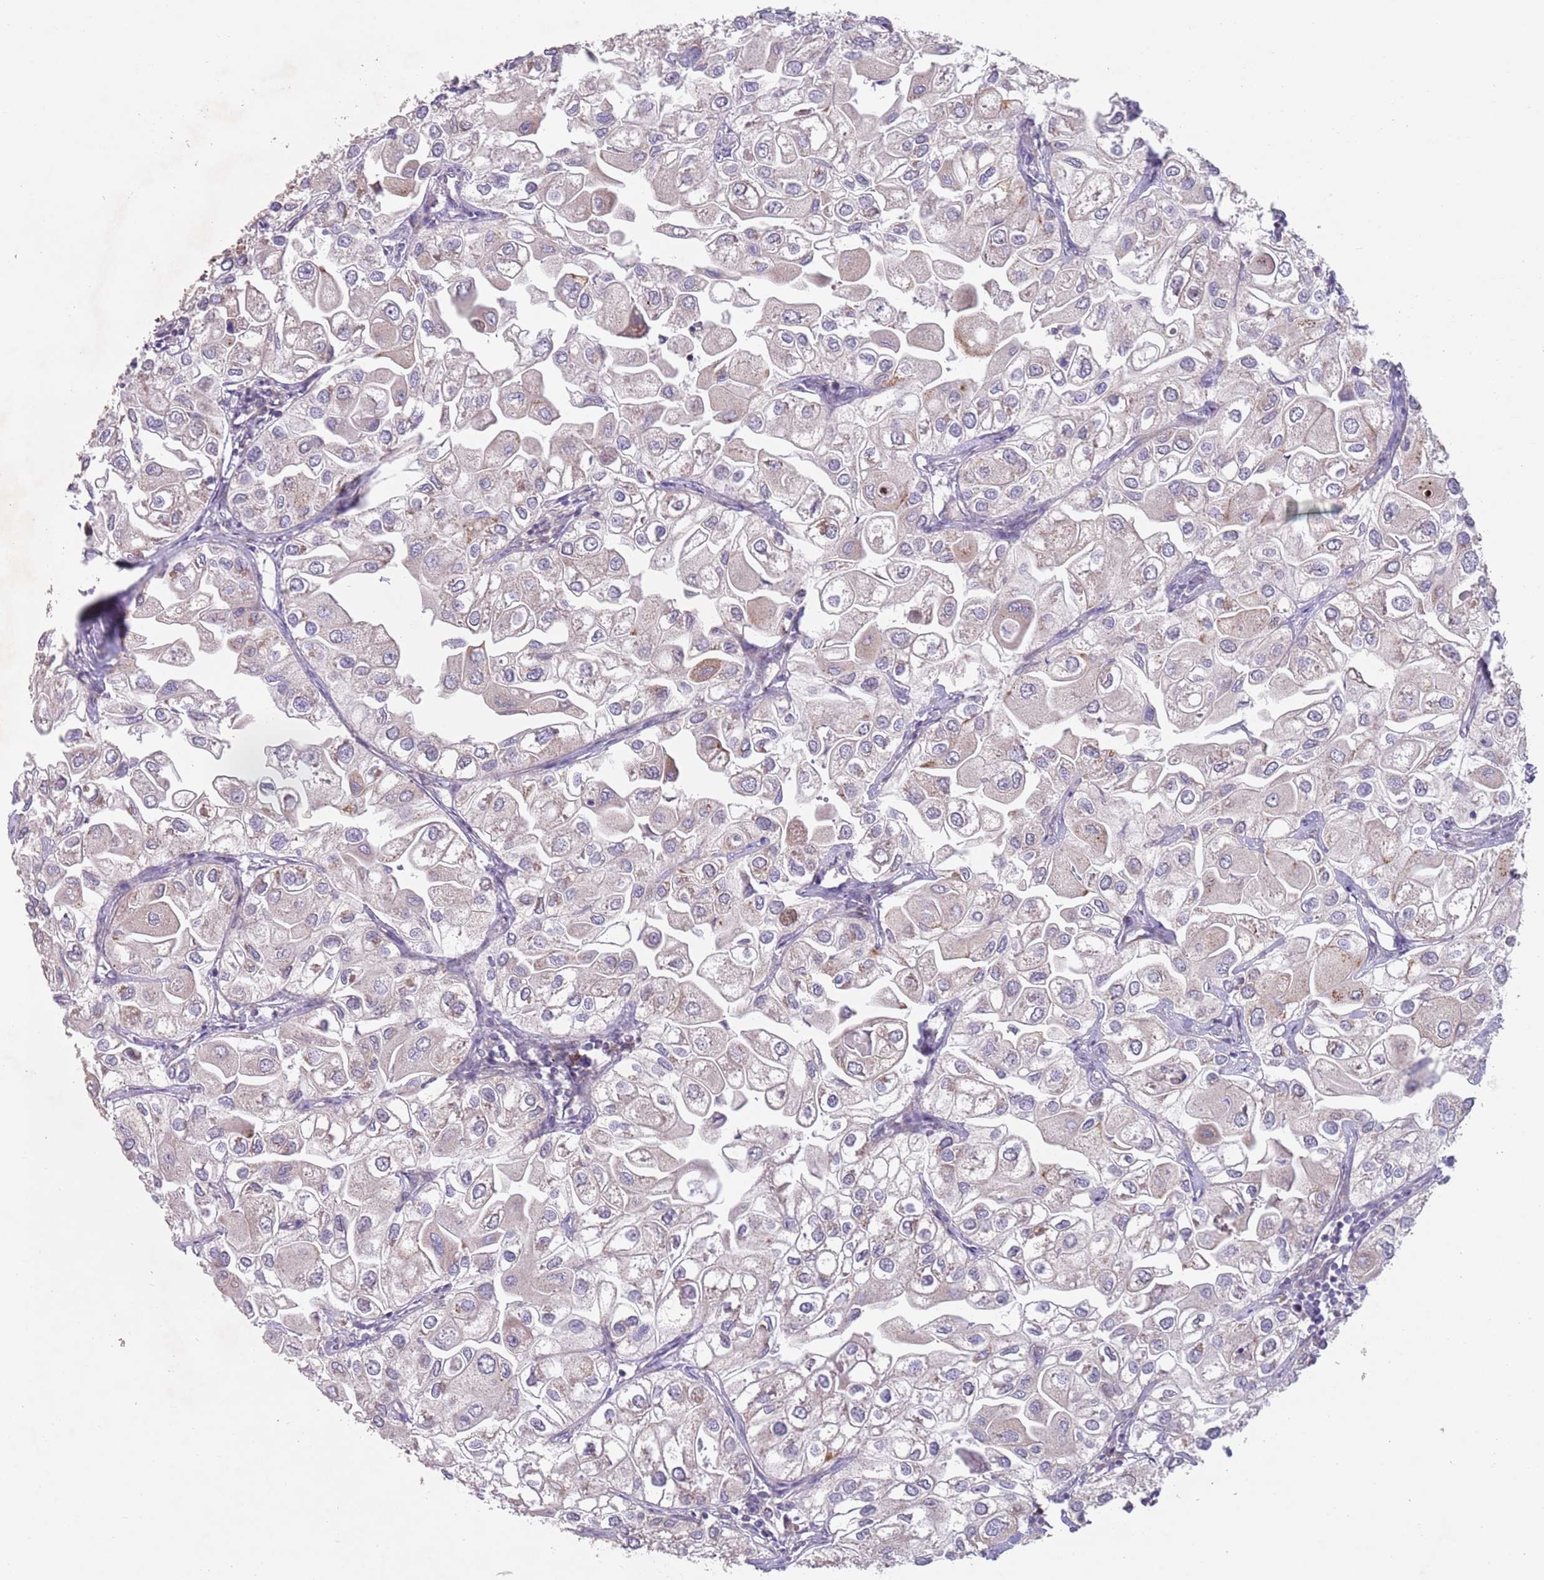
{"staining": {"intensity": "negative", "quantity": "none", "location": "none"}, "tissue": "urothelial cancer", "cell_type": "Tumor cells", "image_type": "cancer", "snomed": [{"axis": "morphology", "description": "Urothelial carcinoma, High grade"}, {"axis": "topography", "description": "Urinary bladder"}], "caption": "The immunohistochemistry (IHC) image has no significant expression in tumor cells of high-grade urothelial carcinoma tissue. (DAB (3,3'-diaminobenzidine) immunohistochemistry (IHC) visualized using brightfield microscopy, high magnification).", "gene": "CHD9", "patient": {"sex": "male", "age": 64}}